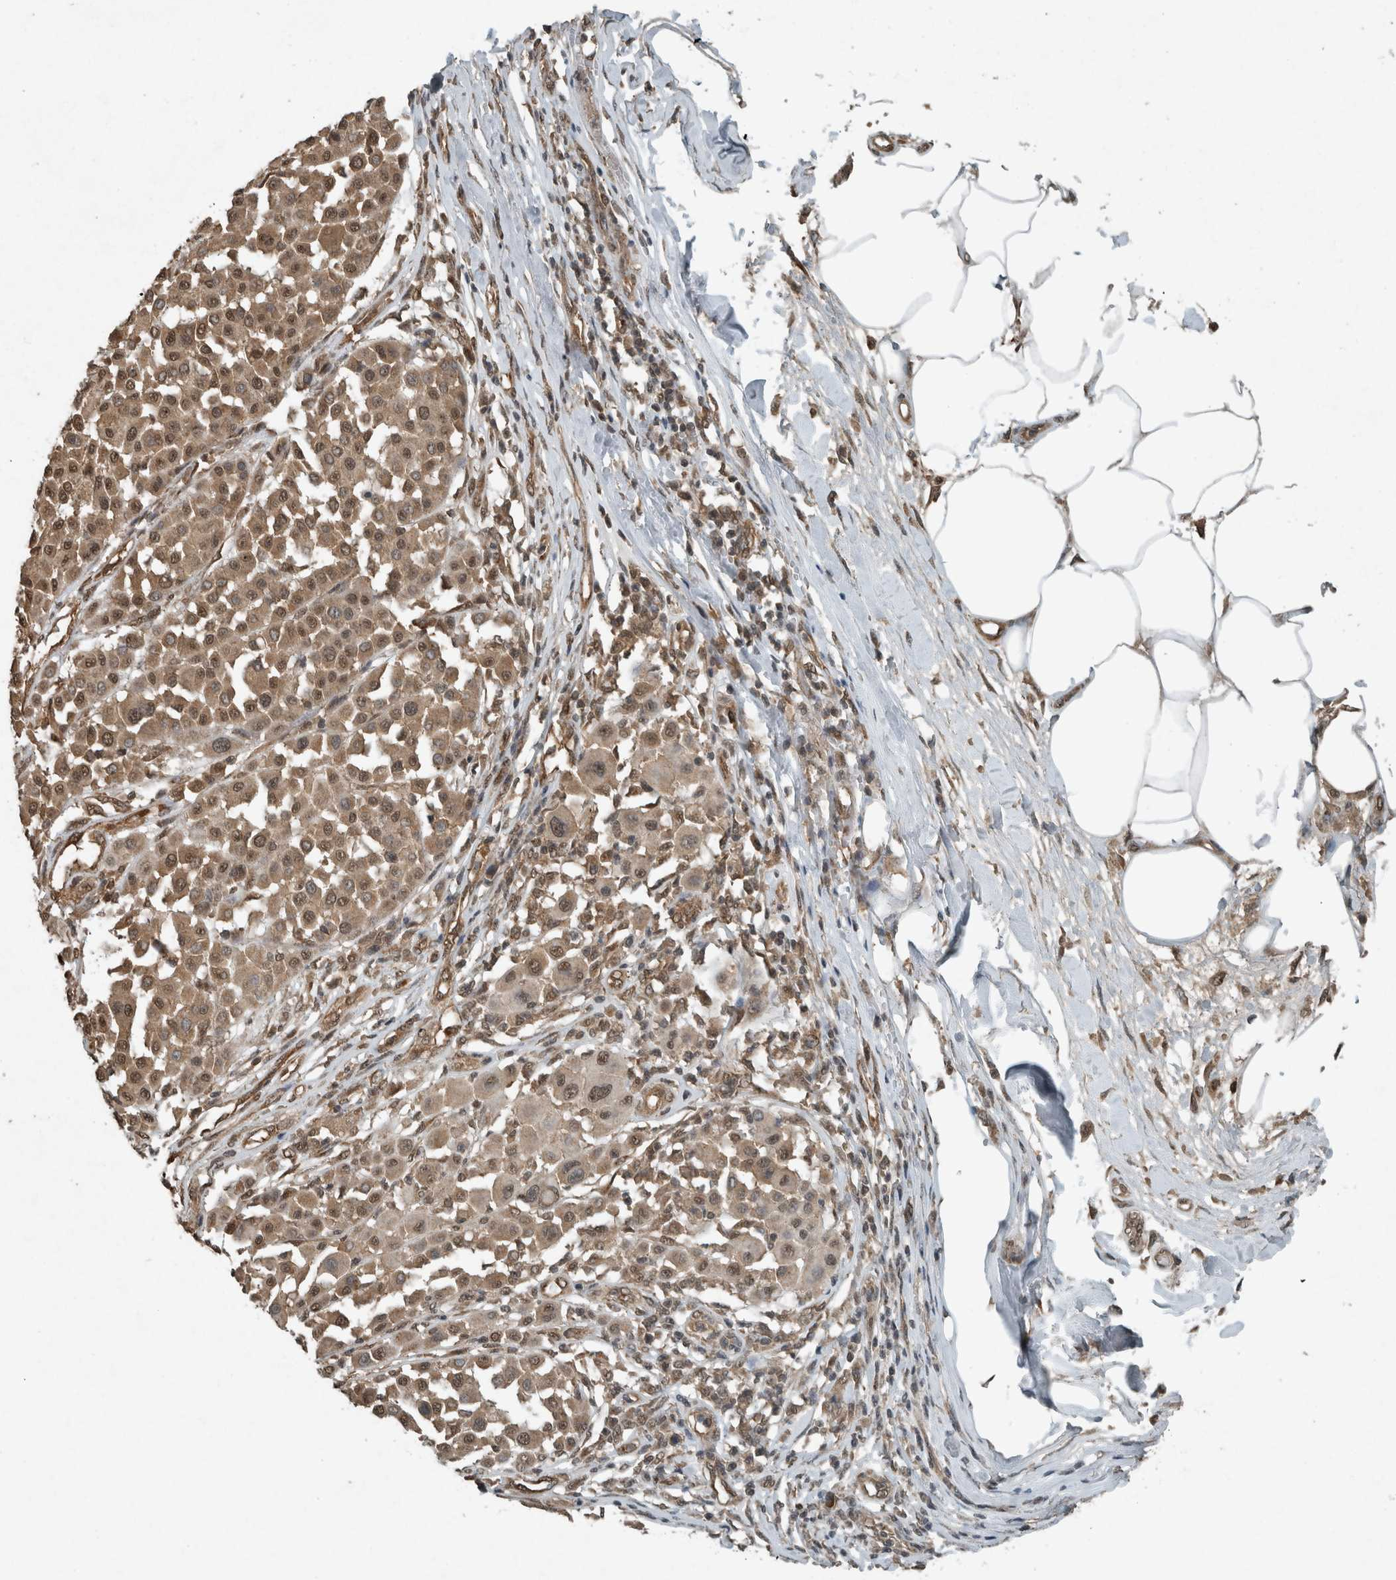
{"staining": {"intensity": "moderate", "quantity": ">75%", "location": "cytoplasmic/membranous,nuclear"}, "tissue": "melanoma", "cell_type": "Tumor cells", "image_type": "cancer", "snomed": [{"axis": "morphology", "description": "Malignant melanoma, Metastatic site"}, {"axis": "topography", "description": "Soft tissue"}], "caption": "Immunohistochemistry (IHC) photomicrograph of neoplastic tissue: human malignant melanoma (metastatic site) stained using immunohistochemistry demonstrates medium levels of moderate protein expression localized specifically in the cytoplasmic/membranous and nuclear of tumor cells, appearing as a cytoplasmic/membranous and nuclear brown color.", "gene": "ARHGEF12", "patient": {"sex": "male", "age": 41}}